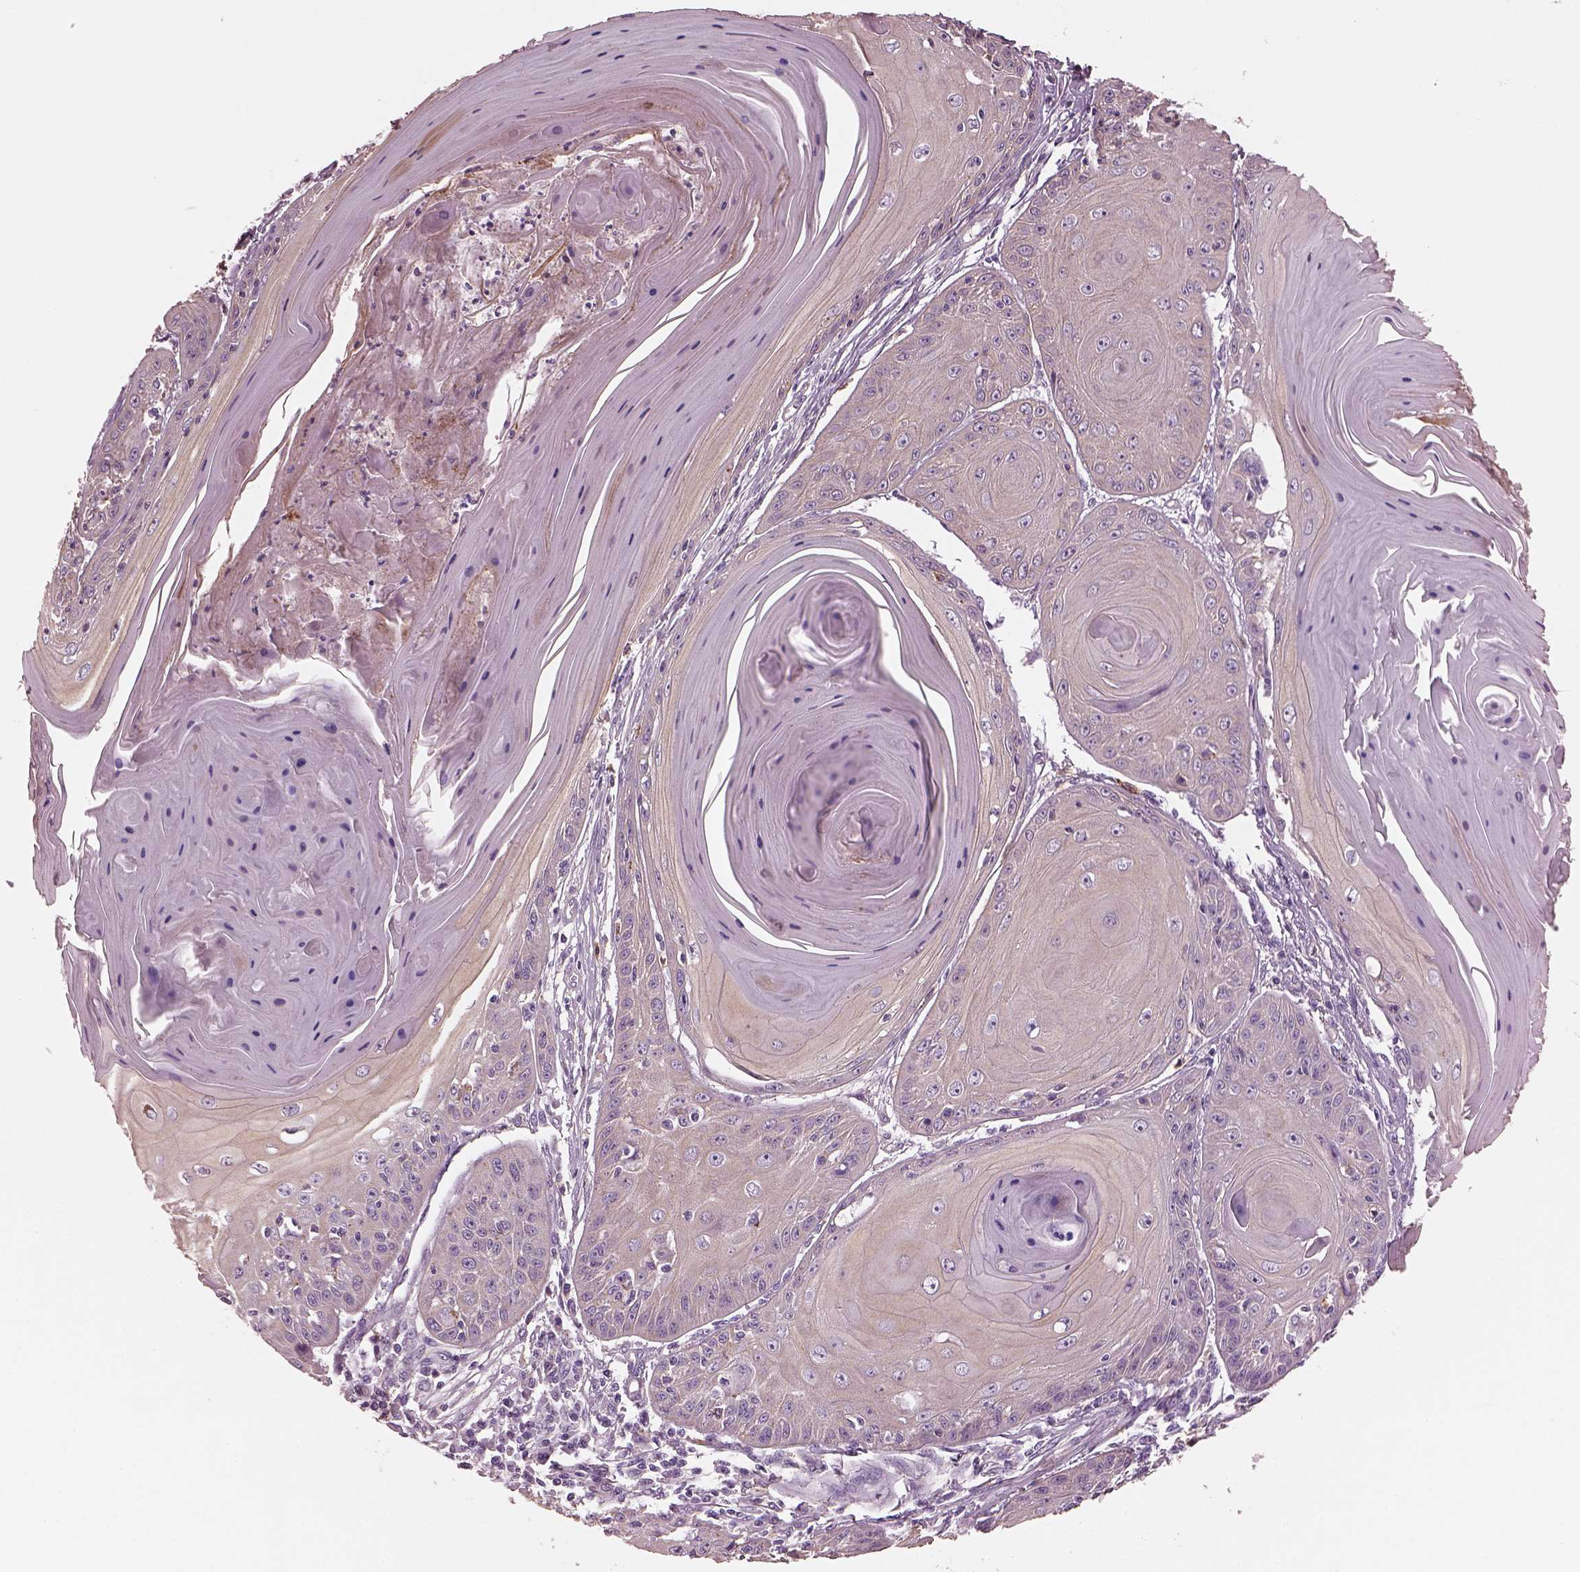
{"staining": {"intensity": "negative", "quantity": "none", "location": "none"}, "tissue": "skin cancer", "cell_type": "Tumor cells", "image_type": "cancer", "snomed": [{"axis": "morphology", "description": "Squamous cell carcinoma, NOS"}, {"axis": "topography", "description": "Skin"}, {"axis": "topography", "description": "Vulva"}], "caption": "The histopathology image demonstrates no staining of tumor cells in skin squamous cell carcinoma.", "gene": "SRI", "patient": {"sex": "female", "age": 85}}